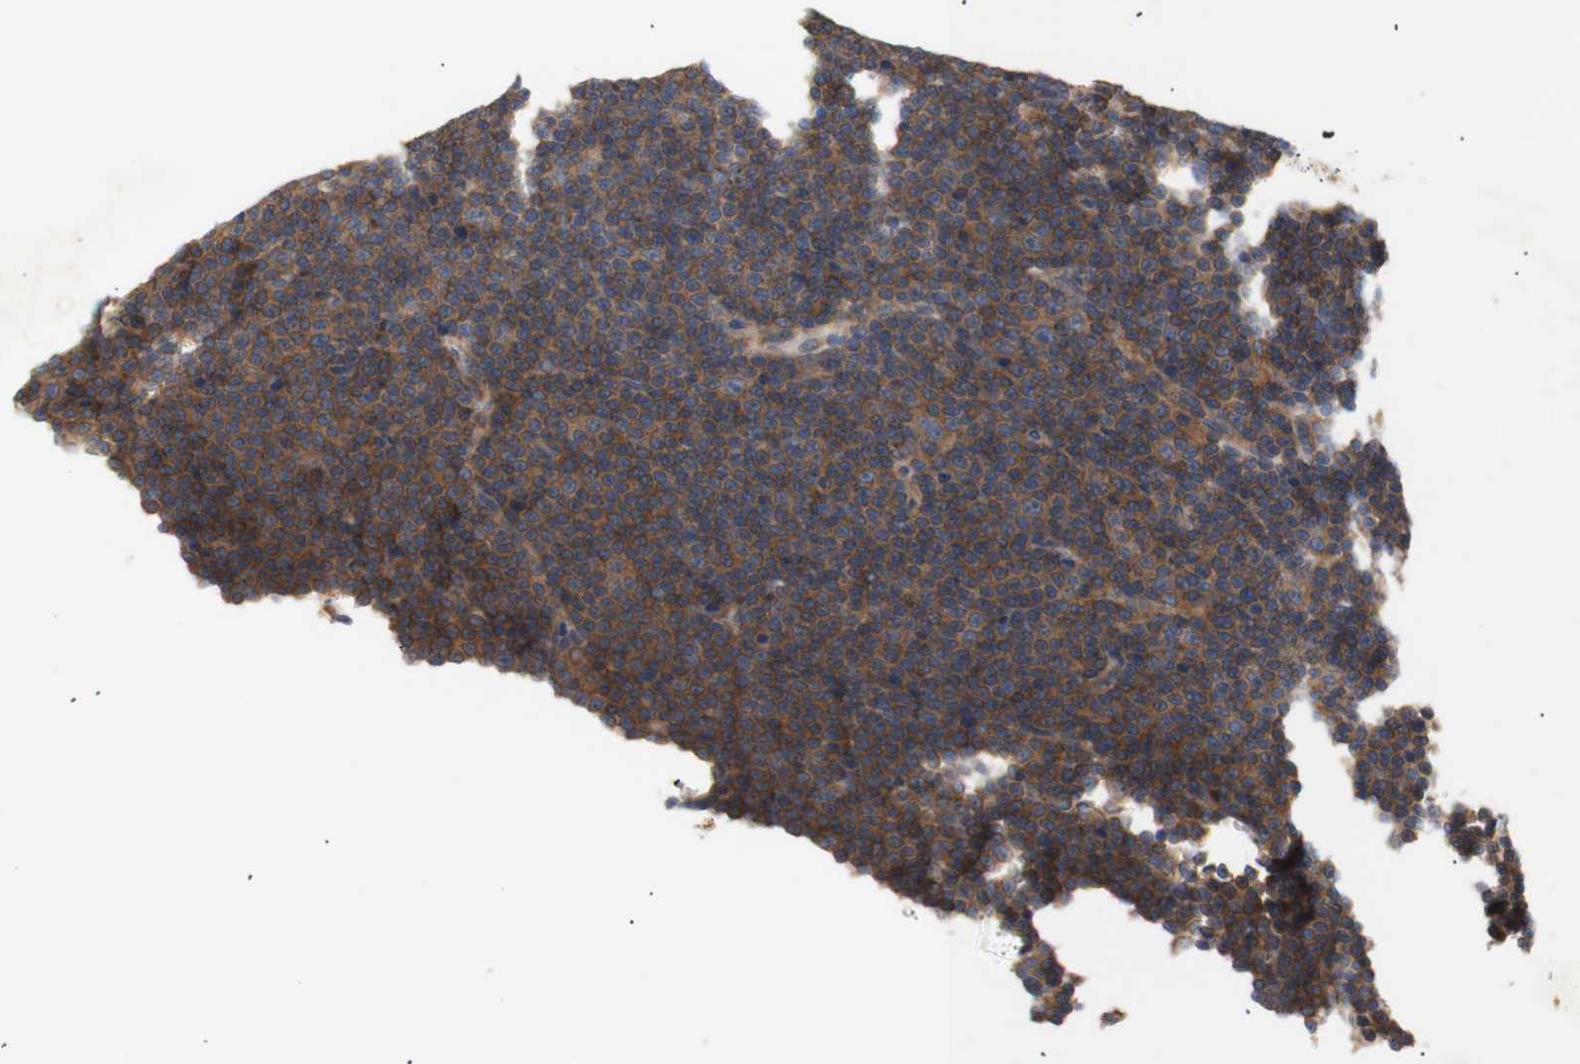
{"staining": {"intensity": "weak", "quantity": ">75%", "location": "cytoplasmic/membranous"}, "tissue": "lymphoma", "cell_type": "Tumor cells", "image_type": "cancer", "snomed": [{"axis": "morphology", "description": "Malignant lymphoma, non-Hodgkin's type, Low grade"}, {"axis": "topography", "description": "Lymph node"}], "caption": "Protein staining by immunohistochemistry (IHC) demonstrates weak cytoplasmic/membranous positivity in approximately >75% of tumor cells in malignant lymphoma, non-Hodgkin's type (low-grade). (DAB (3,3'-diaminobenzidine) IHC, brown staining for protein, blue staining for nuclei).", "gene": "IKBKG", "patient": {"sex": "female", "age": 67}}